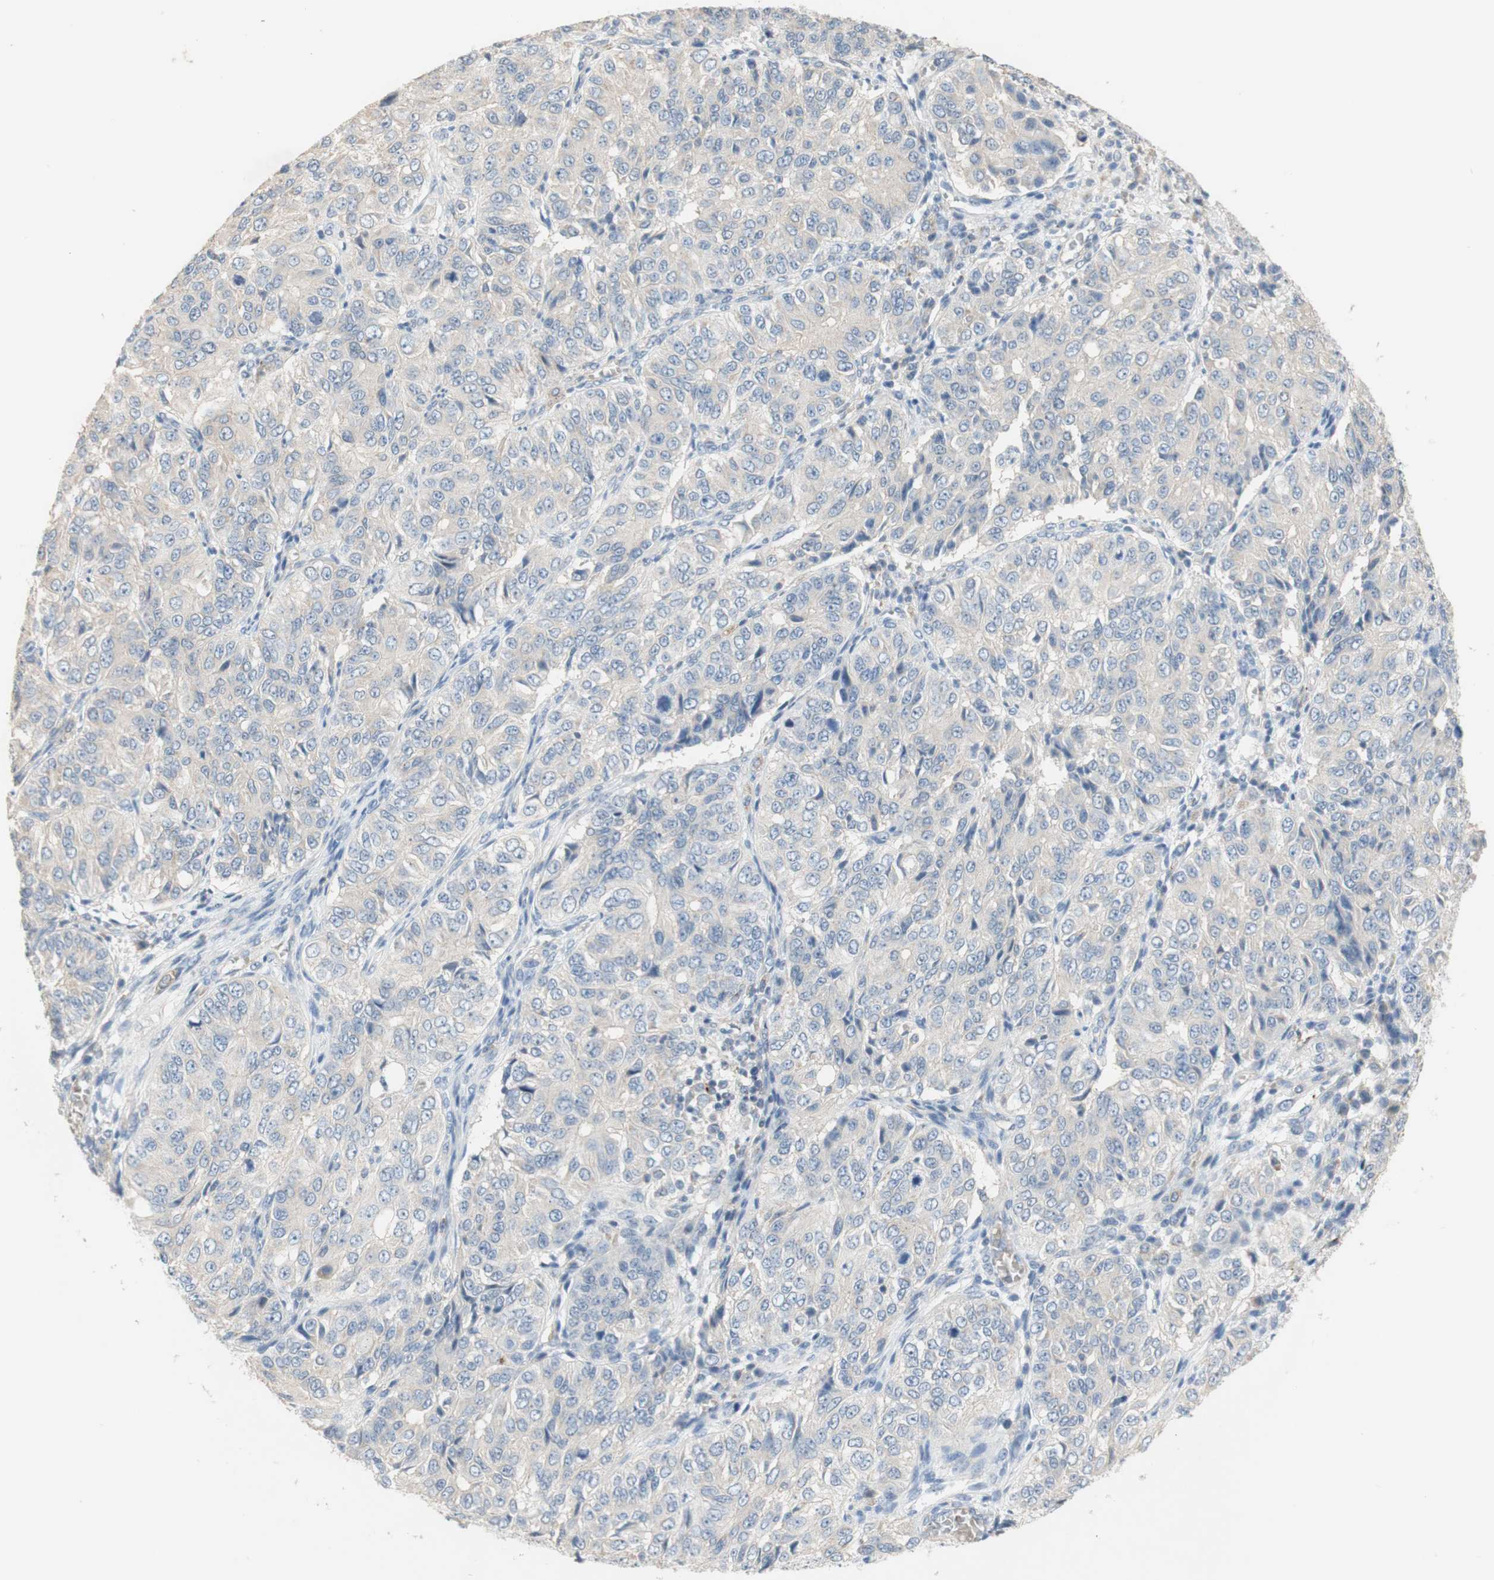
{"staining": {"intensity": "negative", "quantity": "none", "location": "none"}, "tissue": "ovarian cancer", "cell_type": "Tumor cells", "image_type": "cancer", "snomed": [{"axis": "morphology", "description": "Carcinoma, endometroid"}, {"axis": "topography", "description": "Ovary"}], "caption": "The photomicrograph shows no significant expression in tumor cells of ovarian cancer. Brightfield microscopy of immunohistochemistry stained with DAB (brown) and hematoxylin (blue), captured at high magnification.", "gene": "MANEA", "patient": {"sex": "female", "age": 51}}